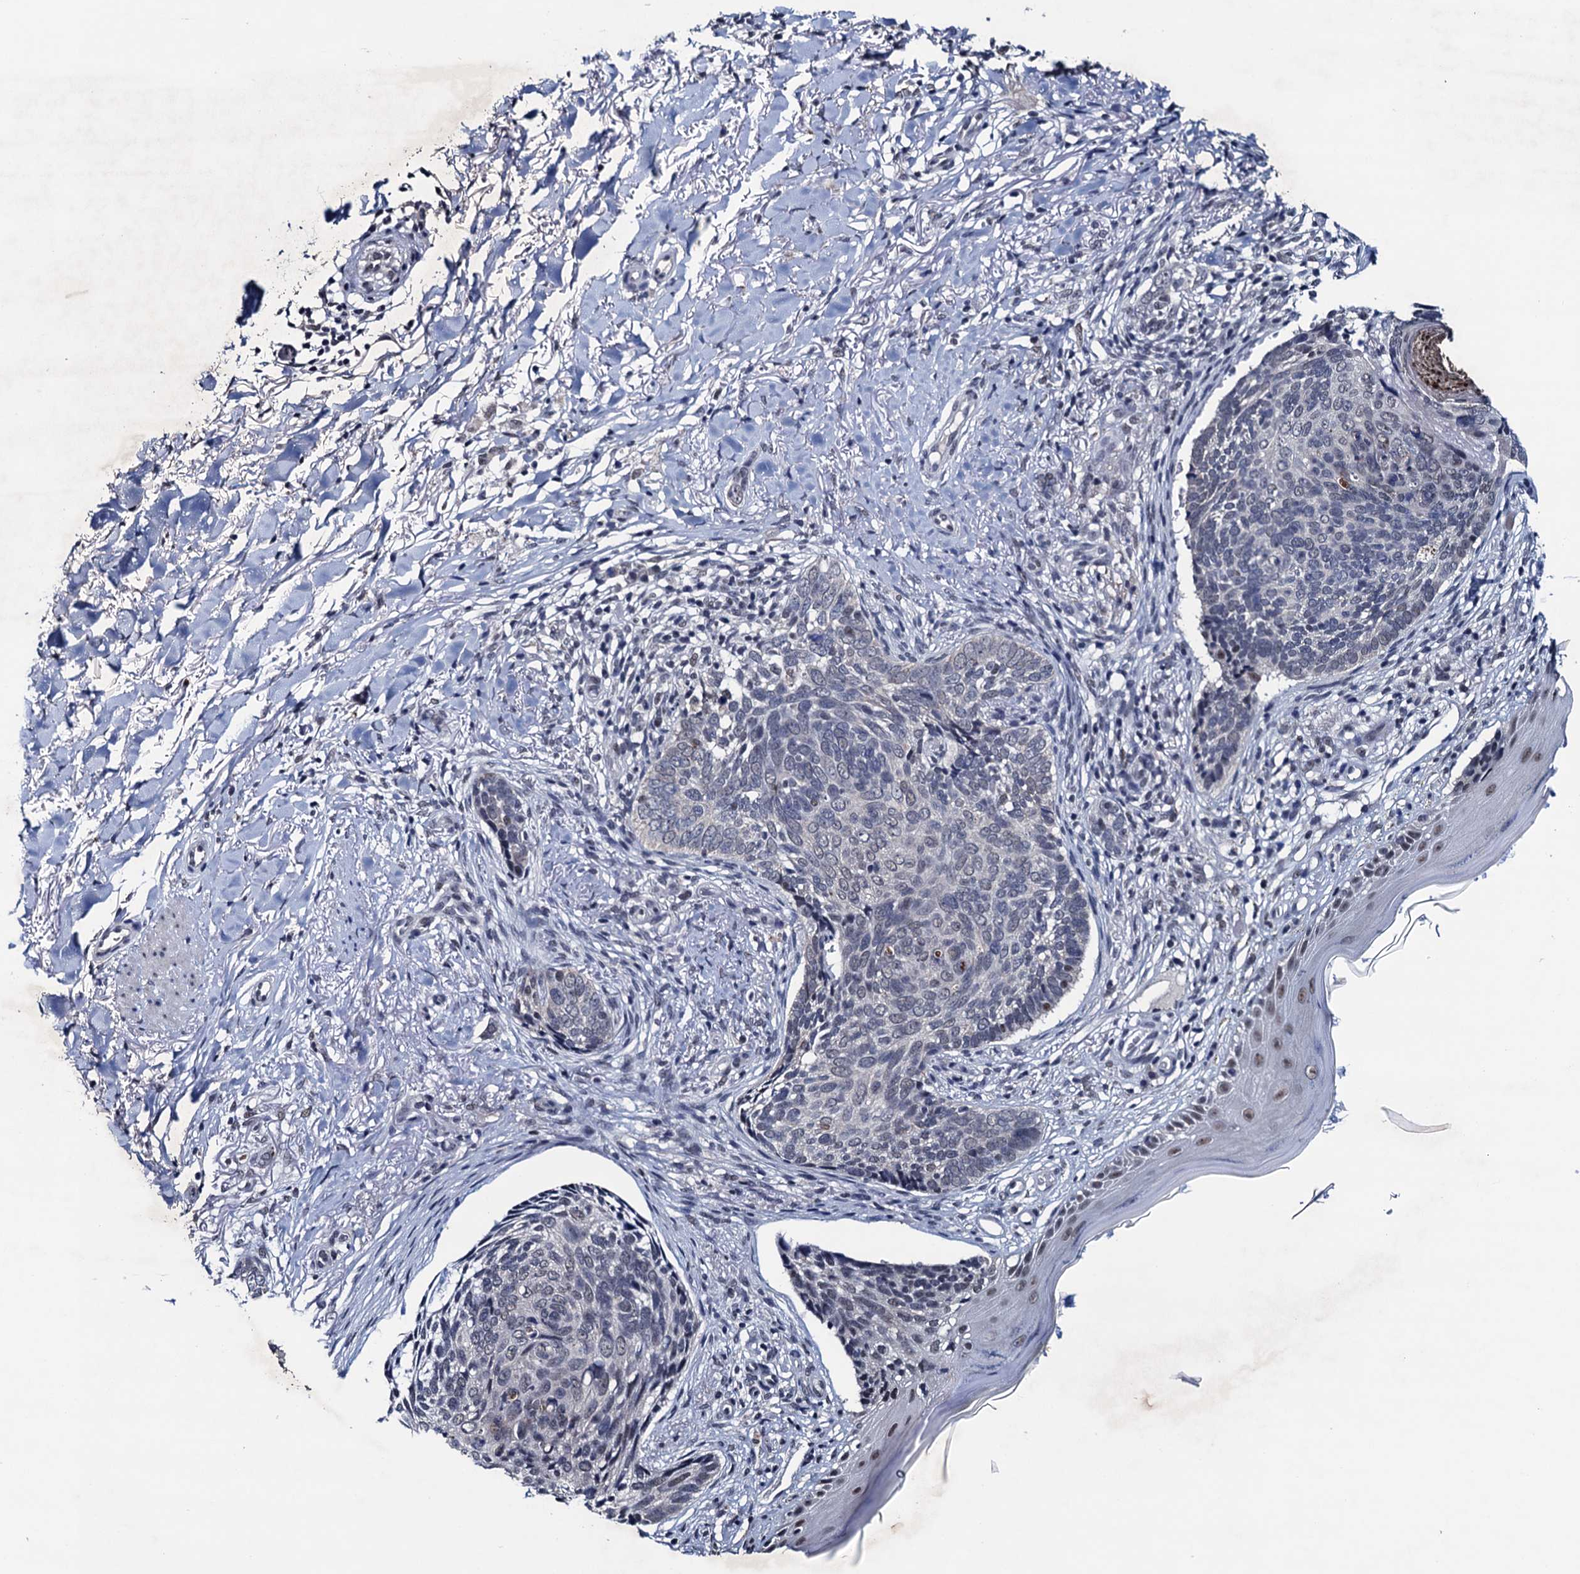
{"staining": {"intensity": "negative", "quantity": "none", "location": "none"}, "tissue": "skin cancer", "cell_type": "Tumor cells", "image_type": "cancer", "snomed": [{"axis": "morphology", "description": "Normal tissue, NOS"}, {"axis": "morphology", "description": "Basal cell carcinoma"}, {"axis": "topography", "description": "Skin"}], "caption": "High magnification brightfield microscopy of basal cell carcinoma (skin) stained with DAB (3,3'-diaminobenzidine) (brown) and counterstained with hematoxylin (blue): tumor cells show no significant staining.", "gene": "FNBP4", "patient": {"sex": "female", "age": 67}}